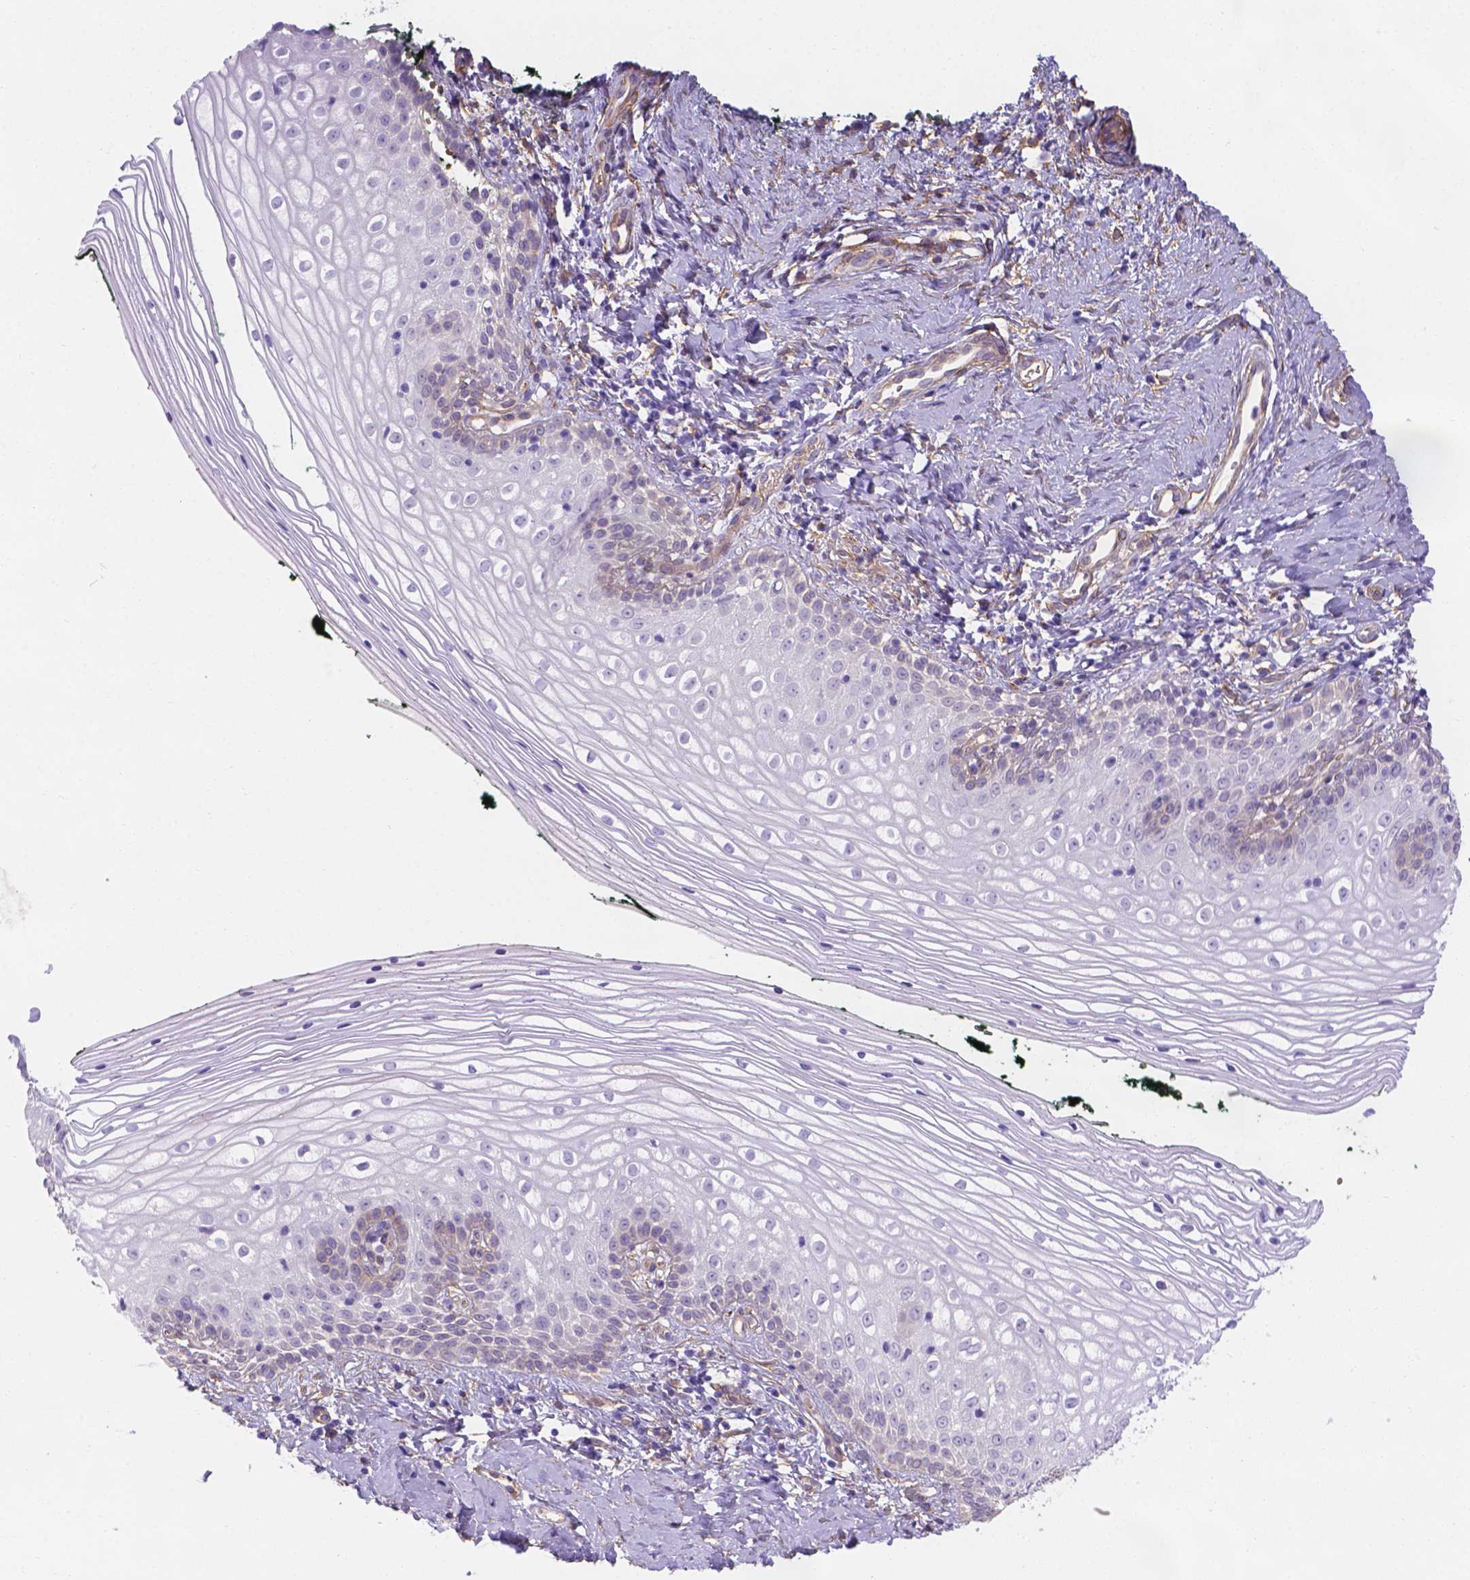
{"staining": {"intensity": "negative", "quantity": "none", "location": "none"}, "tissue": "vagina", "cell_type": "Squamous epithelial cells", "image_type": "normal", "snomed": [{"axis": "morphology", "description": "Normal tissue, NOS"}, {"axis": "topography", "description": "Vagina"}], "caption": "Immunohistochemical staining of benign vagina displays no significant staining in squamous epithelial cells.", "gene": "SLC40A1", "patient": {"sex": "female", "age": 47}}